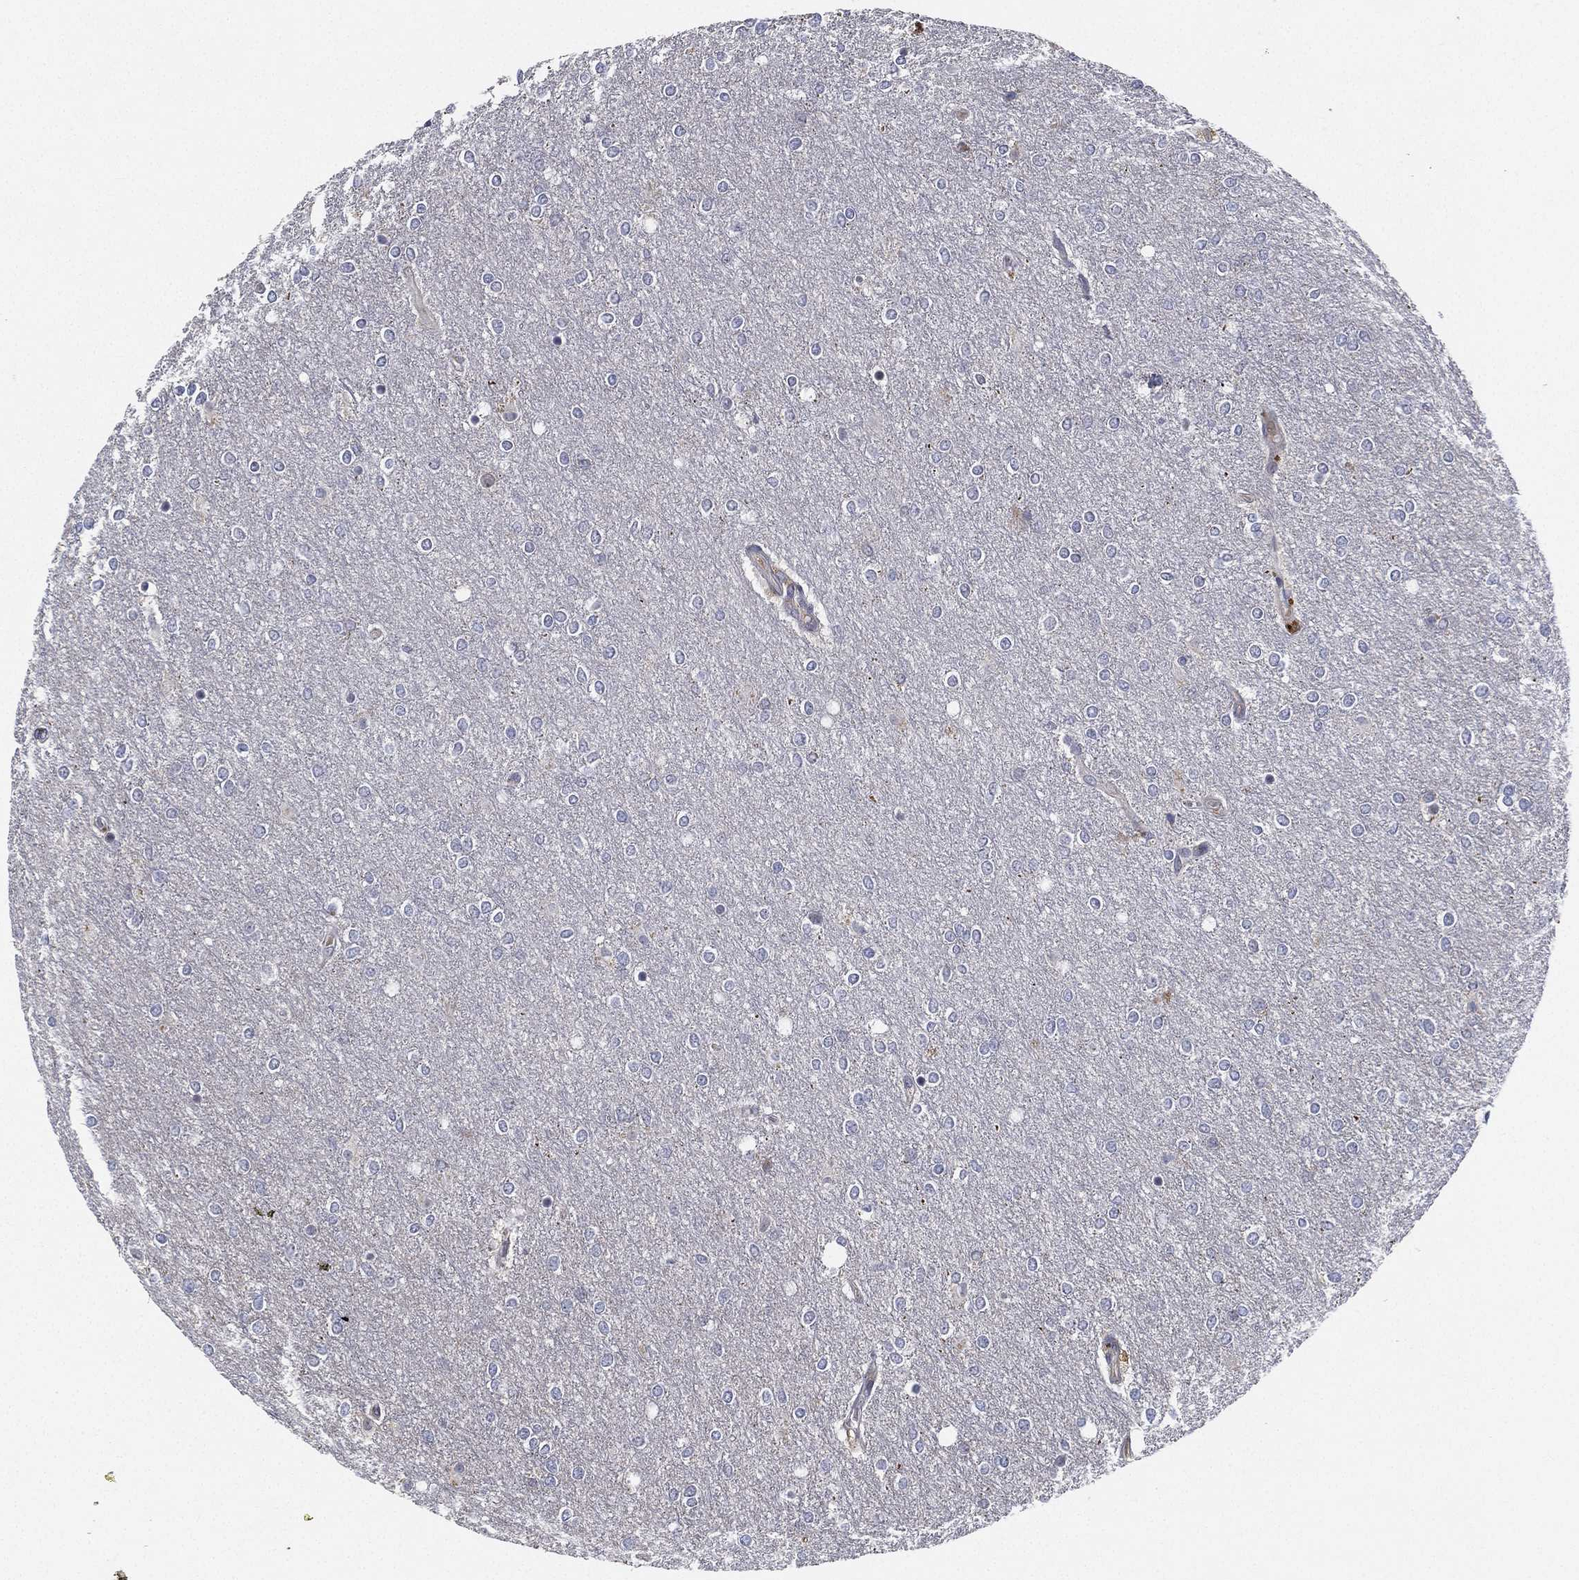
{"staining": {"intensity": "negative", "quantity": "none", "location": "none"}, "tissue": "glioma", "cell_type": "Tumor cells", "image_type": "cancer", "snomed": [{"axis": "morphology", "description": "Glioma, malignant, High grade"}, {"axis": "topography", "description": "Brain"}], "caption": "An image of human glioma is negative for staining in tumor cells.", "gene": "CFAP251", "patient": {"sex": "female", "age": 61}}